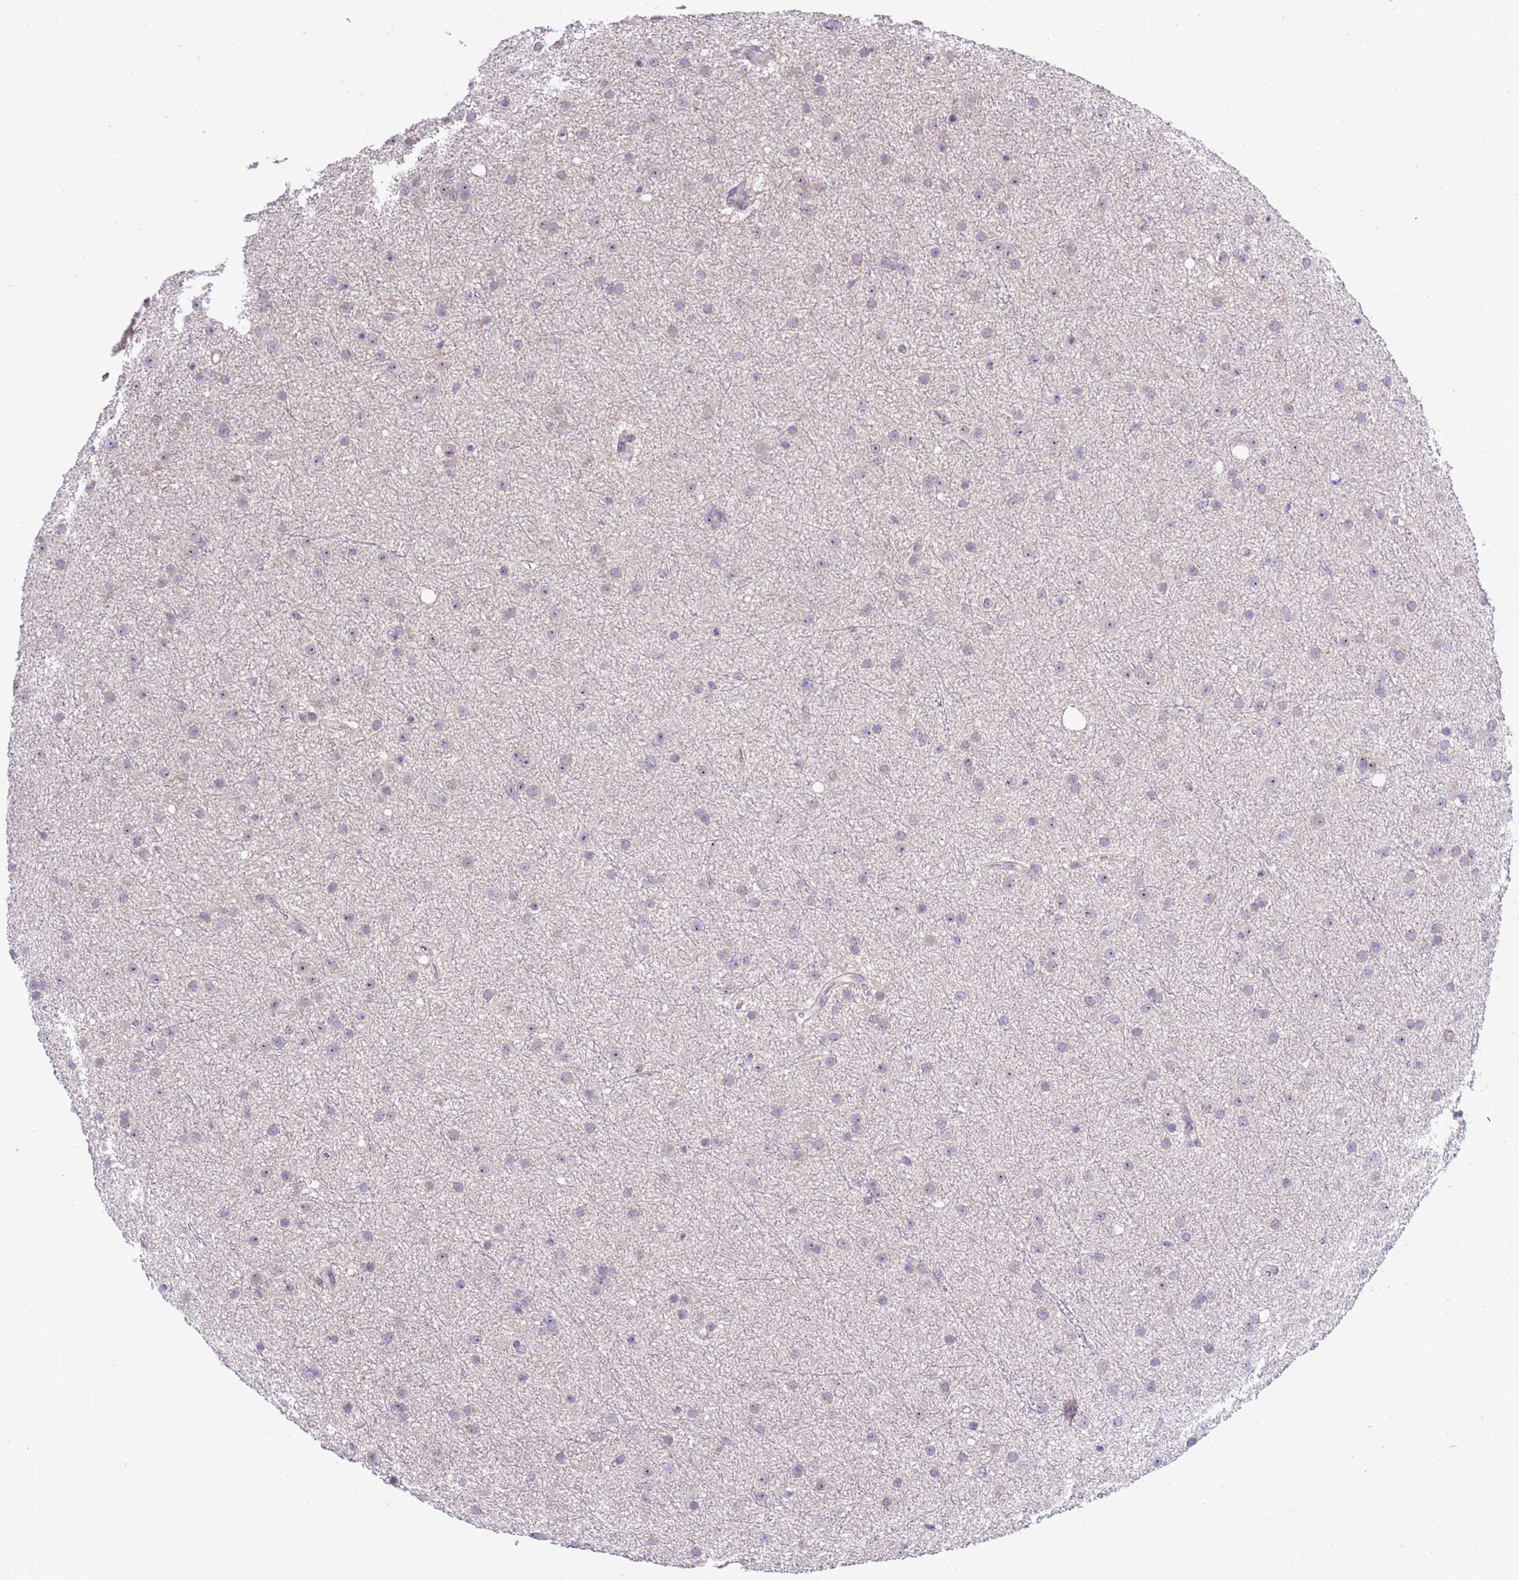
{"staining": {"intensity": "negative", "quantity": "none", "location": "none"}, "tissue": "glioma", "cell_type": "Tumor cells", "image_type": "cancer", "snomed": [{"axis": "morphology", "description": "Glioma, malignant, Low grade"}, {"axis": "topography", "description": "Cerebral cortex"}], "caption": "A histopathology image of human low-grade glioma (malignant) is negative for staining in tumor cells.", "gene": "UCMA", "patient": {"sex": "female", "age": 39}}